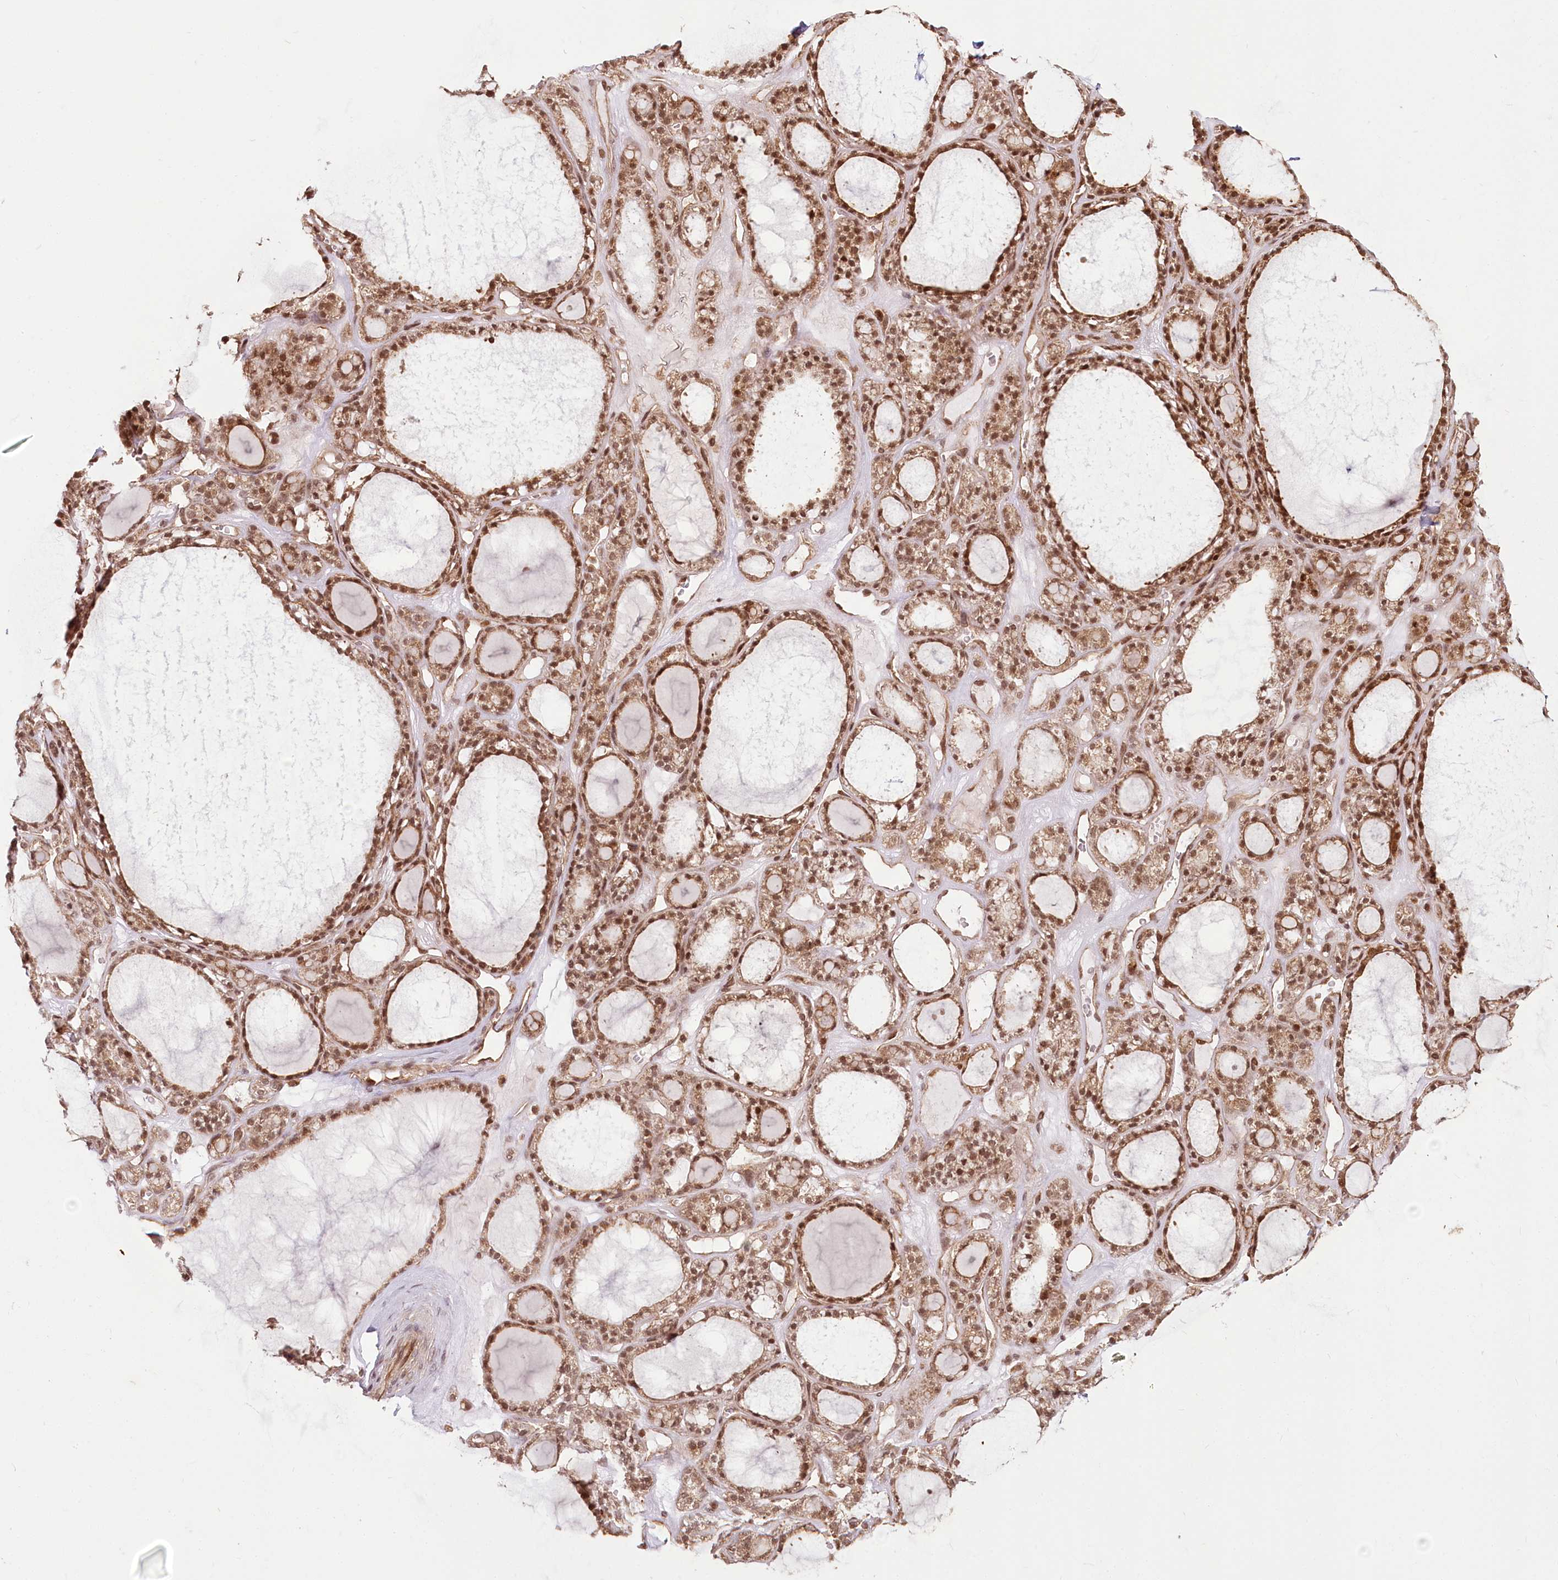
{"staining": {"intensity": "moderate", "quantity": ">75%", "location": "cytoplasmic/membranous,nuclear"}, "tissue": "thyroid gland", "cell_type": "Glandular cells", "image_type": "normal", "snomed": [{"axis": "morphology", "description": "Normal tissue, NOS"}, {"axis": "topography", "description": "Thyroid gland"}], "caption": "Immunohistochemical staining of benign human thyroid gland demonstrates moderate cytoplasmic/membranous,nuclear protein staining in approximately >75% of glandular cells.", "gene": "R3HDM2", "patient": {"sex": "female", "age": 28}}